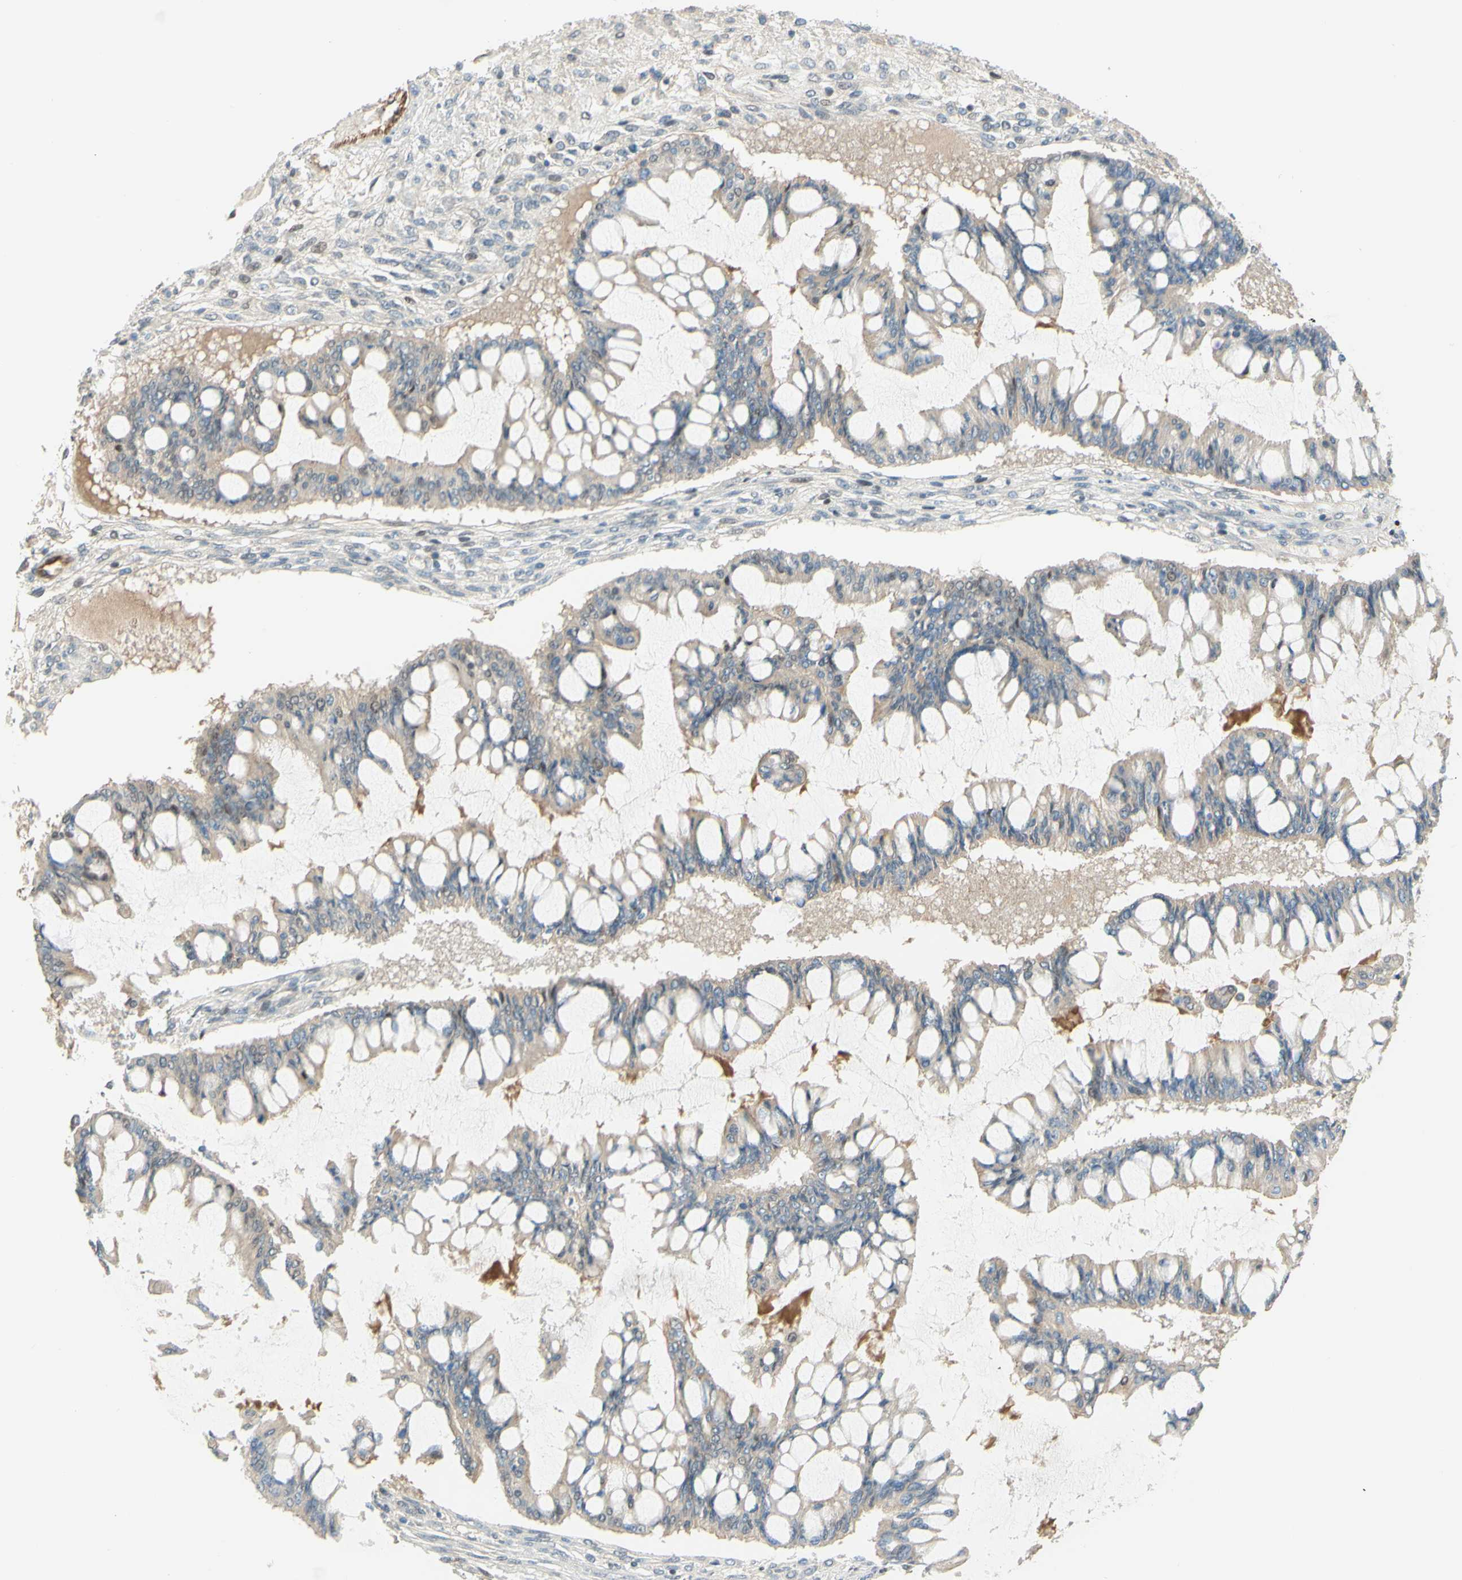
{"staining": {"intensity": "weak", "quantity": "<25%", "location": "cytoplasmic/membranous"}, "tissue": "ovarian cancer", "cell_type": "Tumor cells", "image_type": "cancer", "snomed": [{"axis": "morphology", "description": "Cystadenocarcinoma, mucinous, NOS"}, {"axis": "topography", "description": "Ovary"}], "caption": "This micrograph is of ovarian cancer (mucinous cystadenocarcinoma) stained with immunohistochemistry to label a protein in brown with the nuclei are counter-stained blue. There is no staining in tumor cells. (DAB (3,3'-diaminobenzidine) immunohistochemistry visualized using brightfield microscopy, high magnification).", "gene": "ANGPT2", "patient": {"sex": "female", "age": 73}}